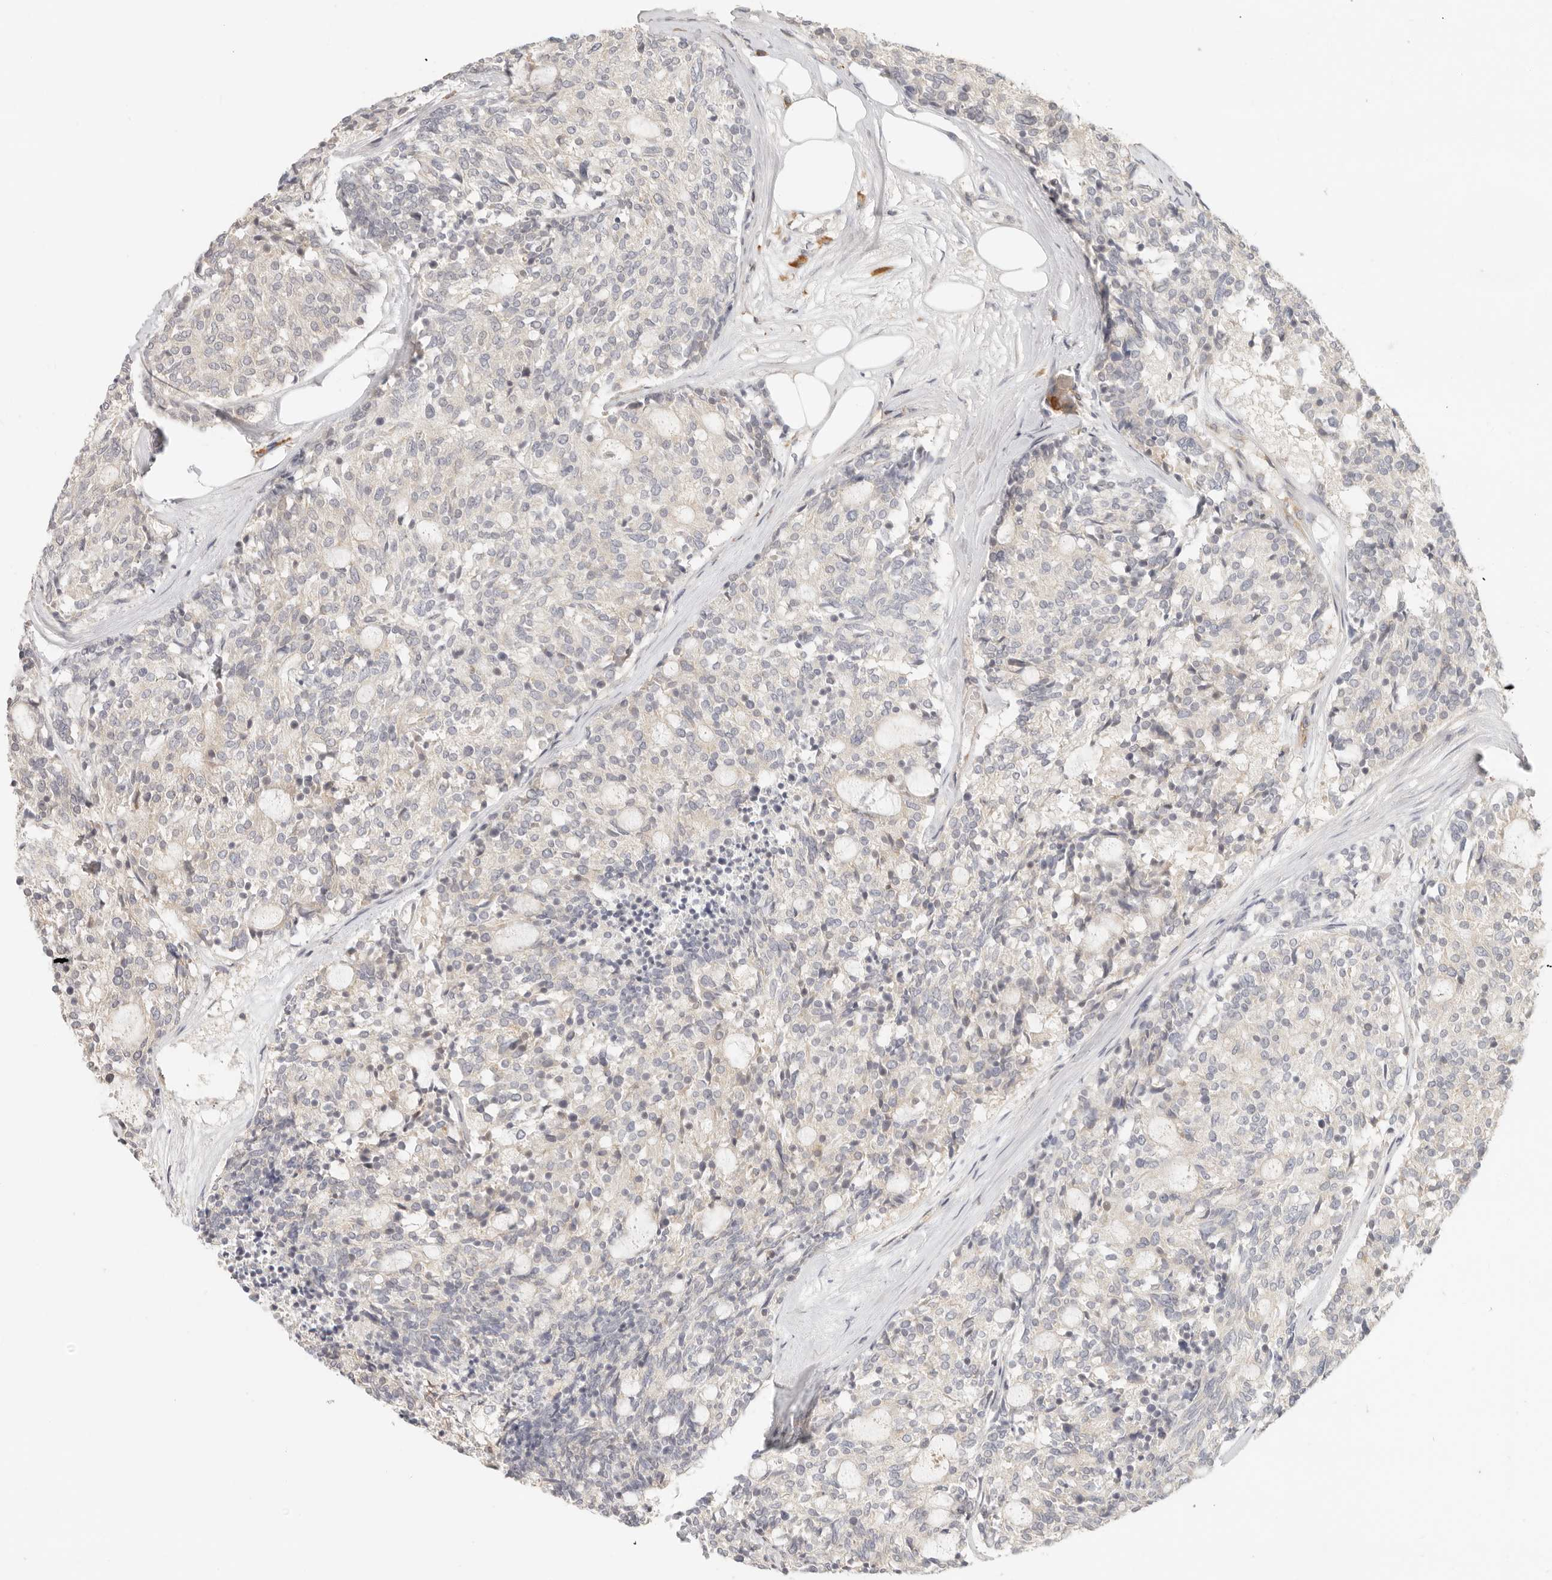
{"staining": {"intensity": "negative", "quantity": "none", "location": "none"}, "tissue": "carcinoid", "cell_type": "Tumor cells", "image_type": "cancer", "snomed": [{"axis": "morphology", "description": "Carcinoid, malignant, NOS"}, {"axis": "topography", "description": "Pancreas"}], "caption": "High power microscopy micrograph of an immunohistochemistry (IHC) micrograph of malignant carcinoid, revealing no significant positivity in tumor cells.", "gene": "PABPC4", "patient": {"sex": "female", "age": 54}}